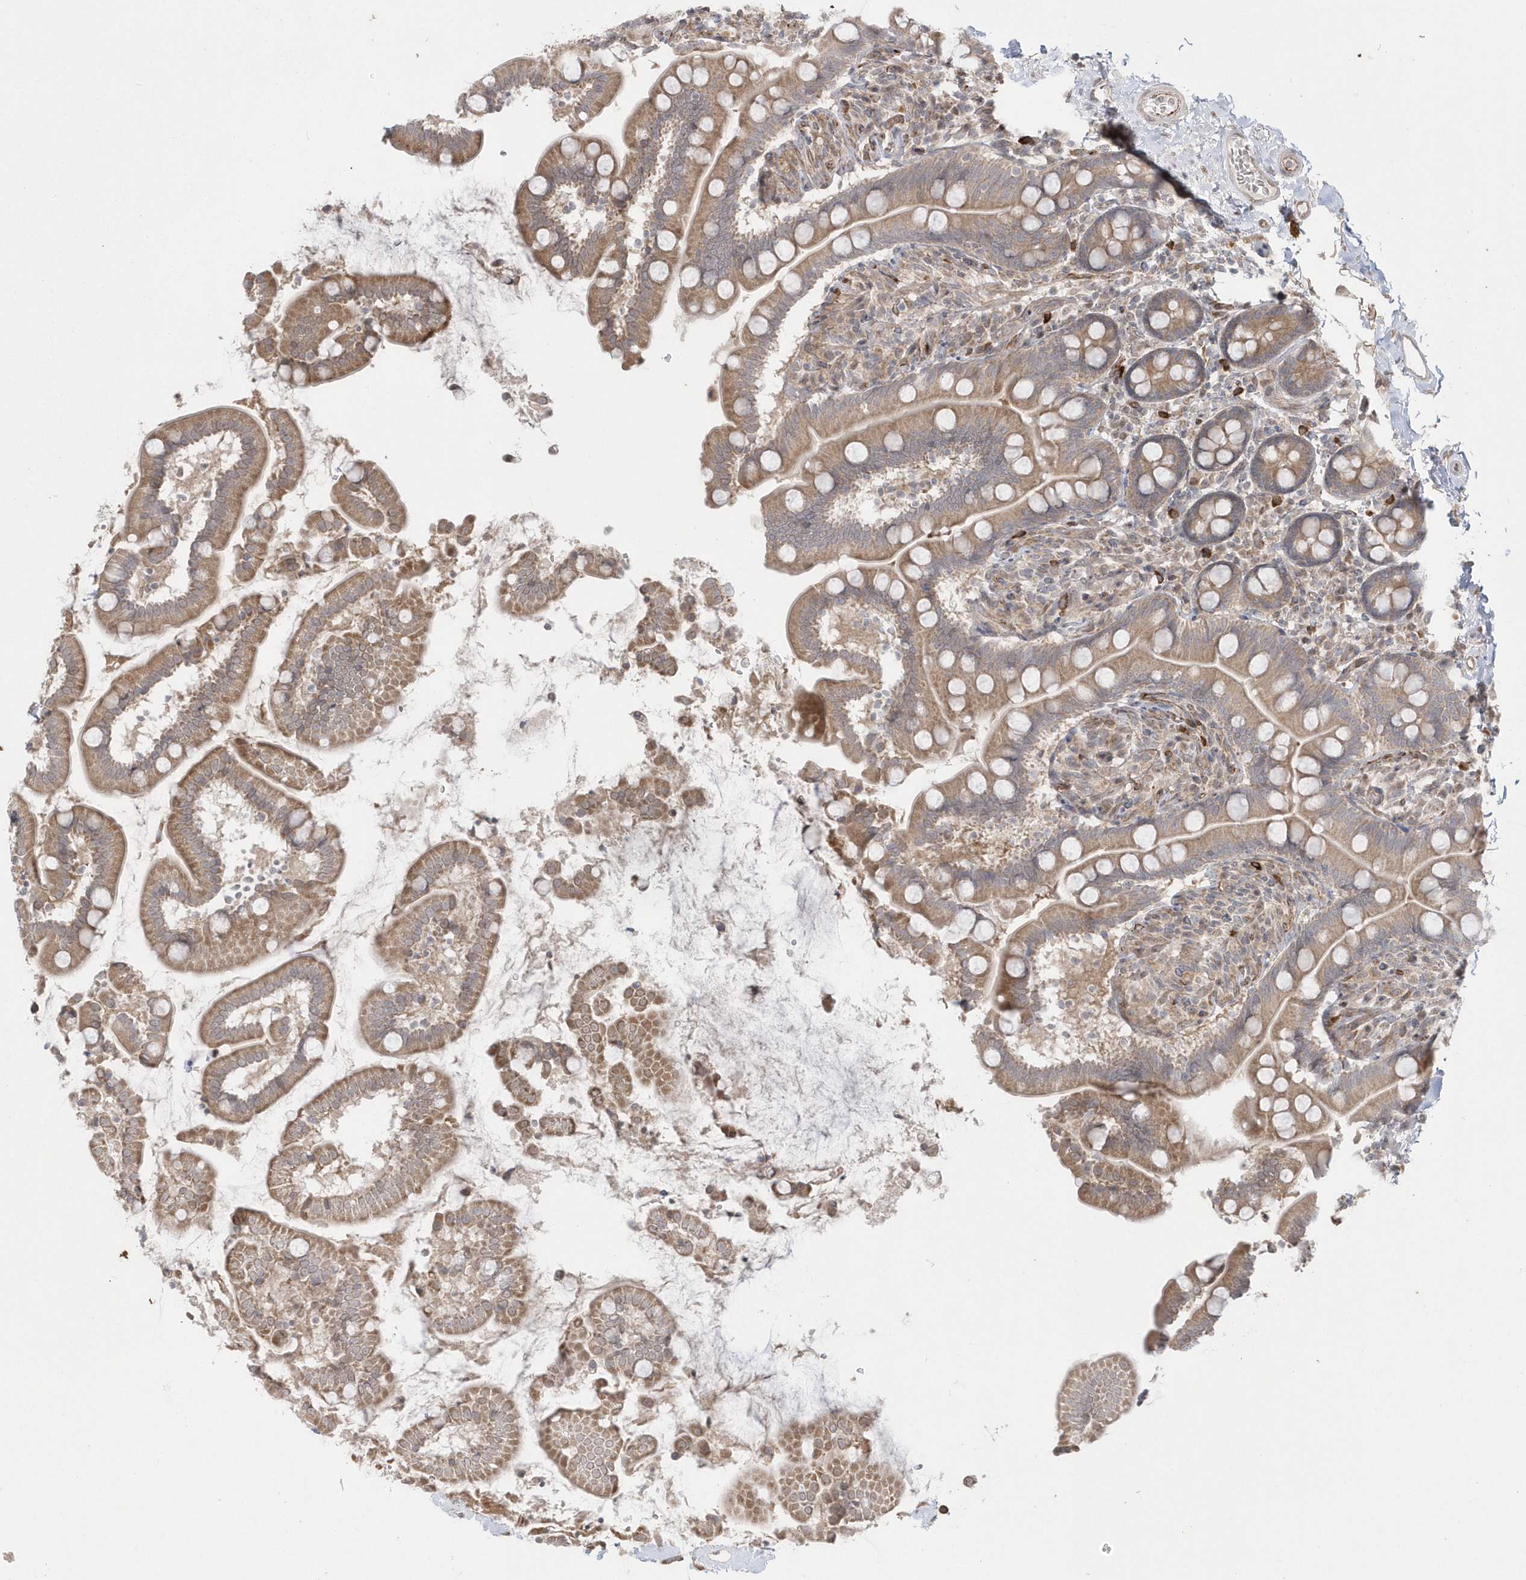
{"staining": {"intensity": "moderate", "quantity": ">75%", "location": "cytoplasmic/membranous"}, "tissue": "small intestine", "cell_type": "Glandular cells", "image_type": "normal", "snomed": [{"axis": "morphology", "description": "Normal tissue, NOS"}, {"axis": "topography", "description": "Small intestine"}], "caption": "Immunohistochemistry (IHC) staining of benign small intestine, which shows medium levels of moderate cytoplasmic/membranous positivity in about >75% of glandular cells indicating moderate cytoplasmic/membranous protein staining. The staining was performed using DAB (brown) for protein detection and nuclei were counterstained in hematoxylin (blue).", "gene": "DHX57", "patient": {"sex": "female", "age": 64}}